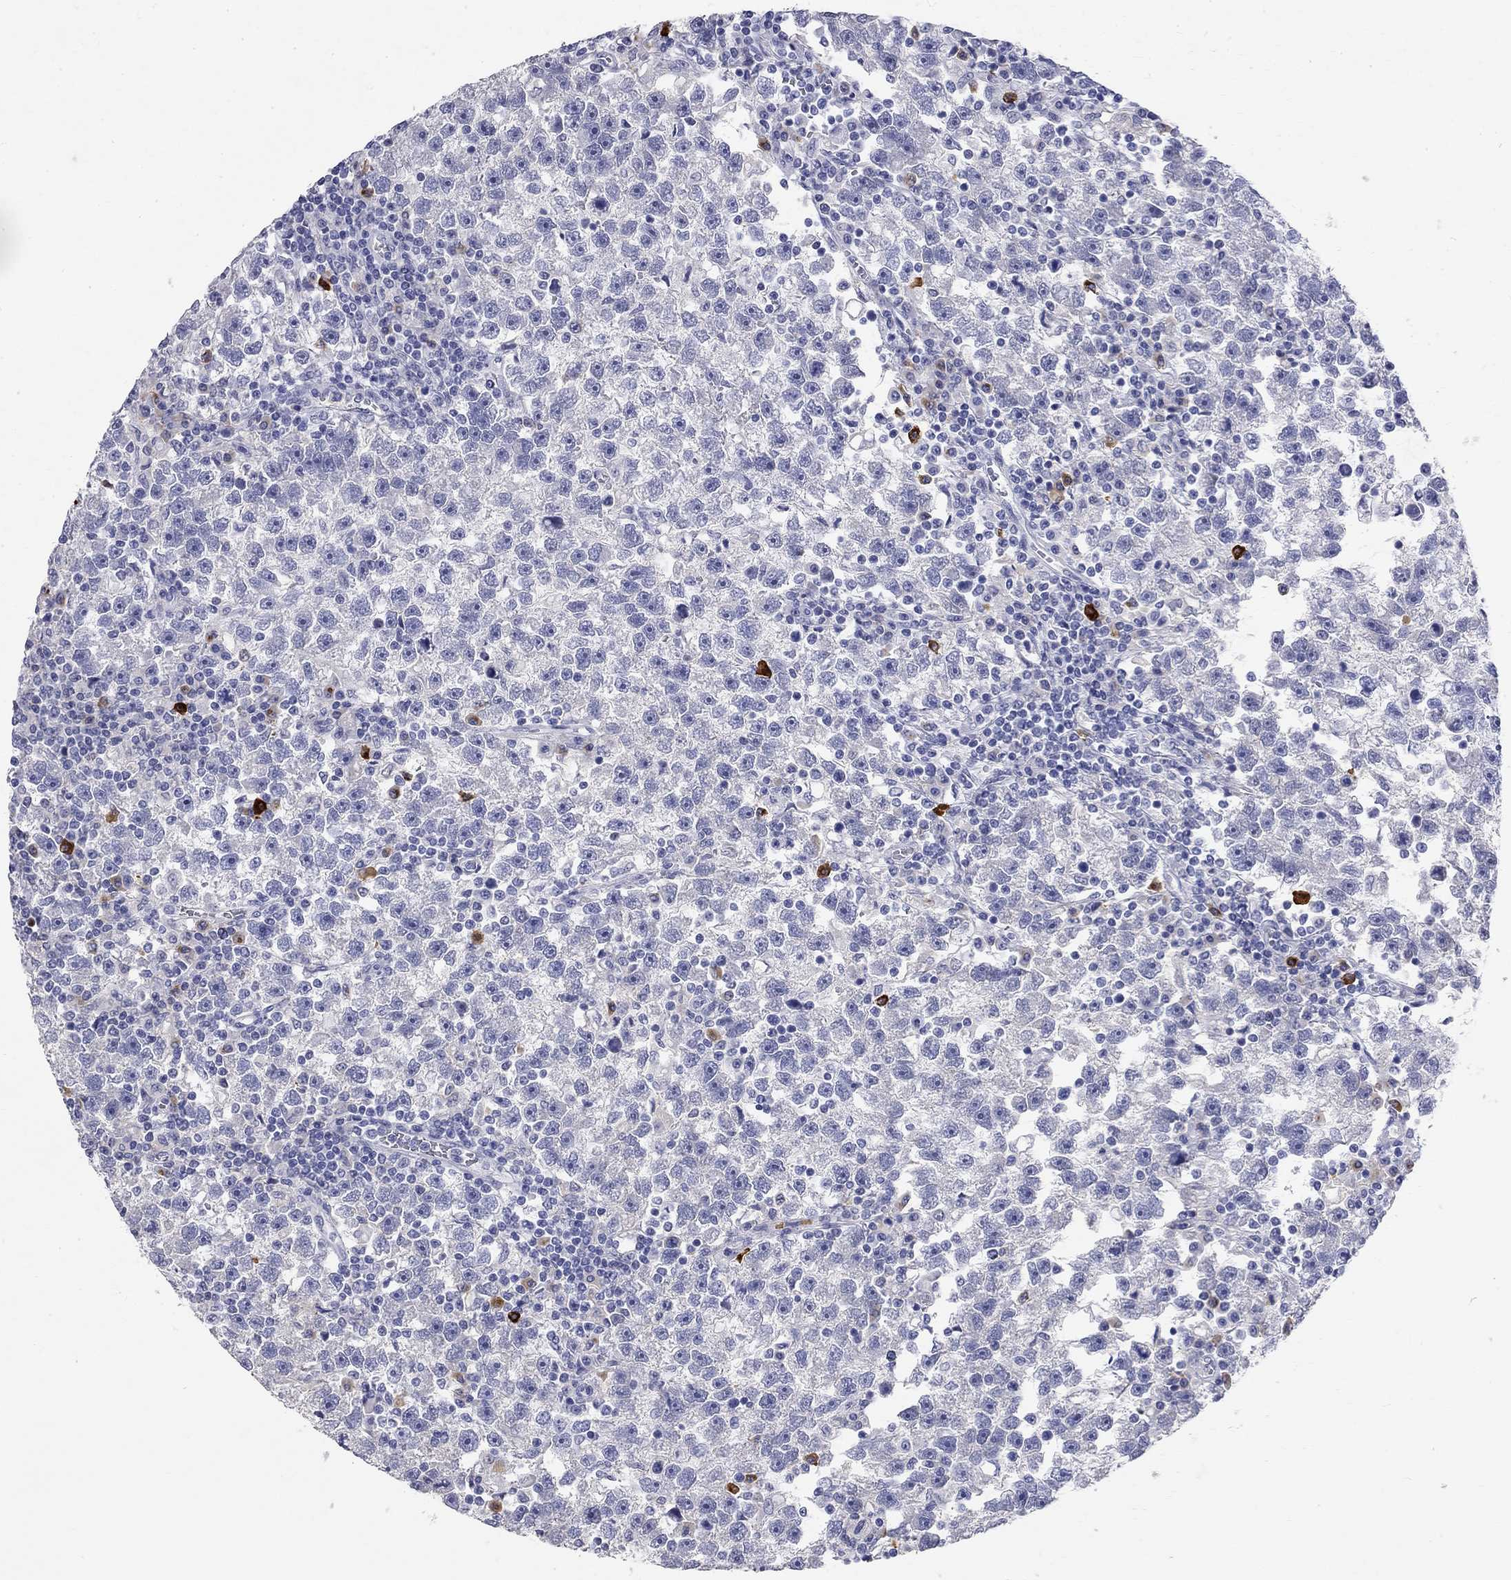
{"staining": {"intensity": "negative", "quantity": "none", "location": "none"}, "tissue": "testis cancer", "cell_type": "Tumor cells", "image_type": "cancer", "snomed": [{"axis": "morphology", "description": "Seminoma, NOS"}, {"axis": "topography", "description": "Testis"}], "caption": "Immunohistochemistry (IHC) of human testis cancer (seminoma) shows no staining in tumor cells. (Stains: DAB IHC with hematoxylin counter stain, Microscopy: brightfield microscopy at high magnification).", "gene": "PHOX2B", "patient": {"sex": "male", "age": 47}}